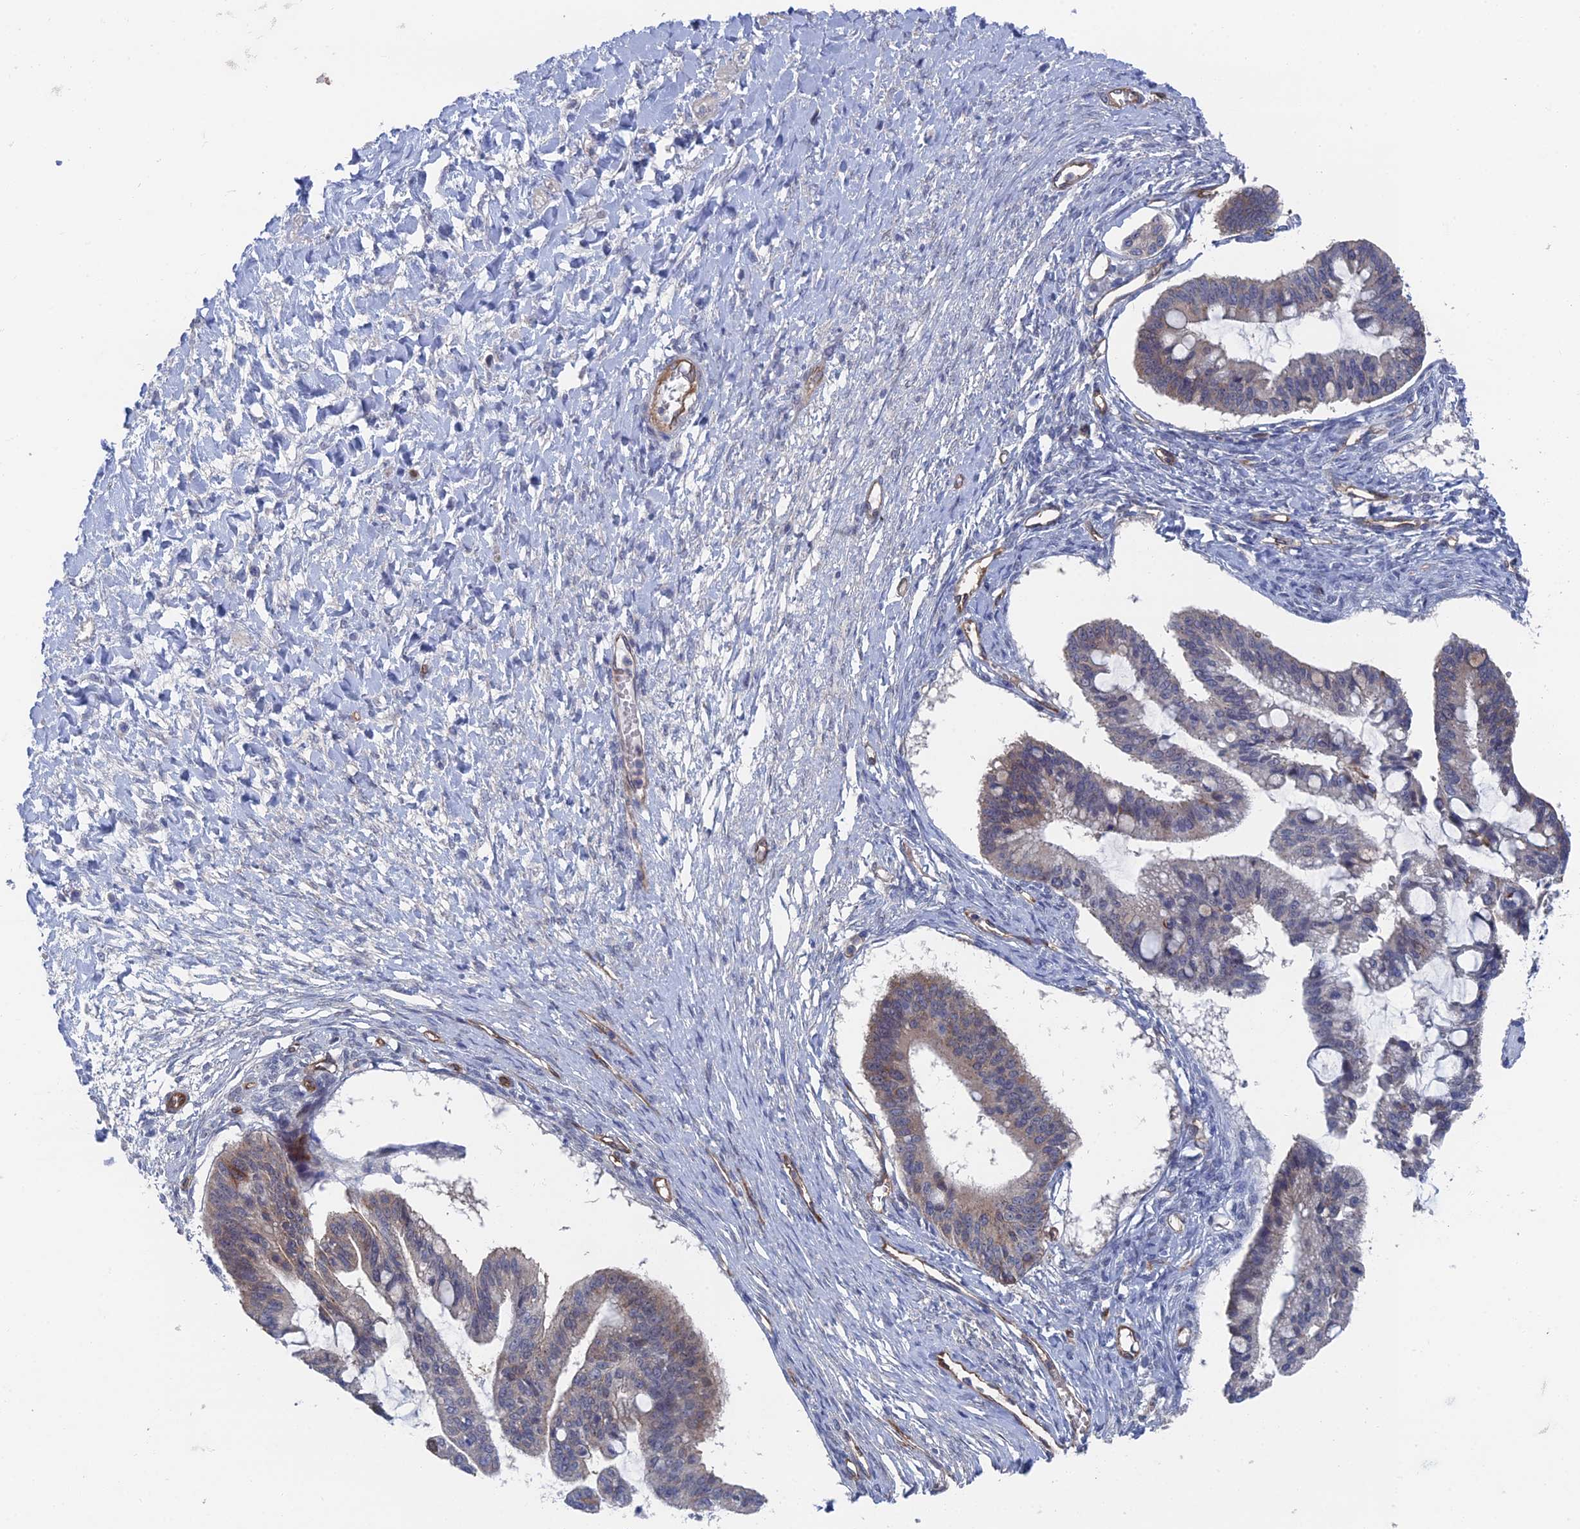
{"staining": {"intensity": "weak", "quantity": "<25%", "location": "cytoplasmic/membranous"}, "tissue": "ovarian cancer", "cell_type": "Tumor cells", "image_type": "cancer", "snomed": [{"axis": "morphology", "description": "Cystadenocarcinoma, mucinous, NOS"}, {"axis": "topography", "description": "Ovary"}], "caption": "Tumor cells are negative for protein expression in human ovarian mucinous cystadenocarcinoma.", "gene": "ARAP3", "patient": {"sex": "female", "age": 73}}